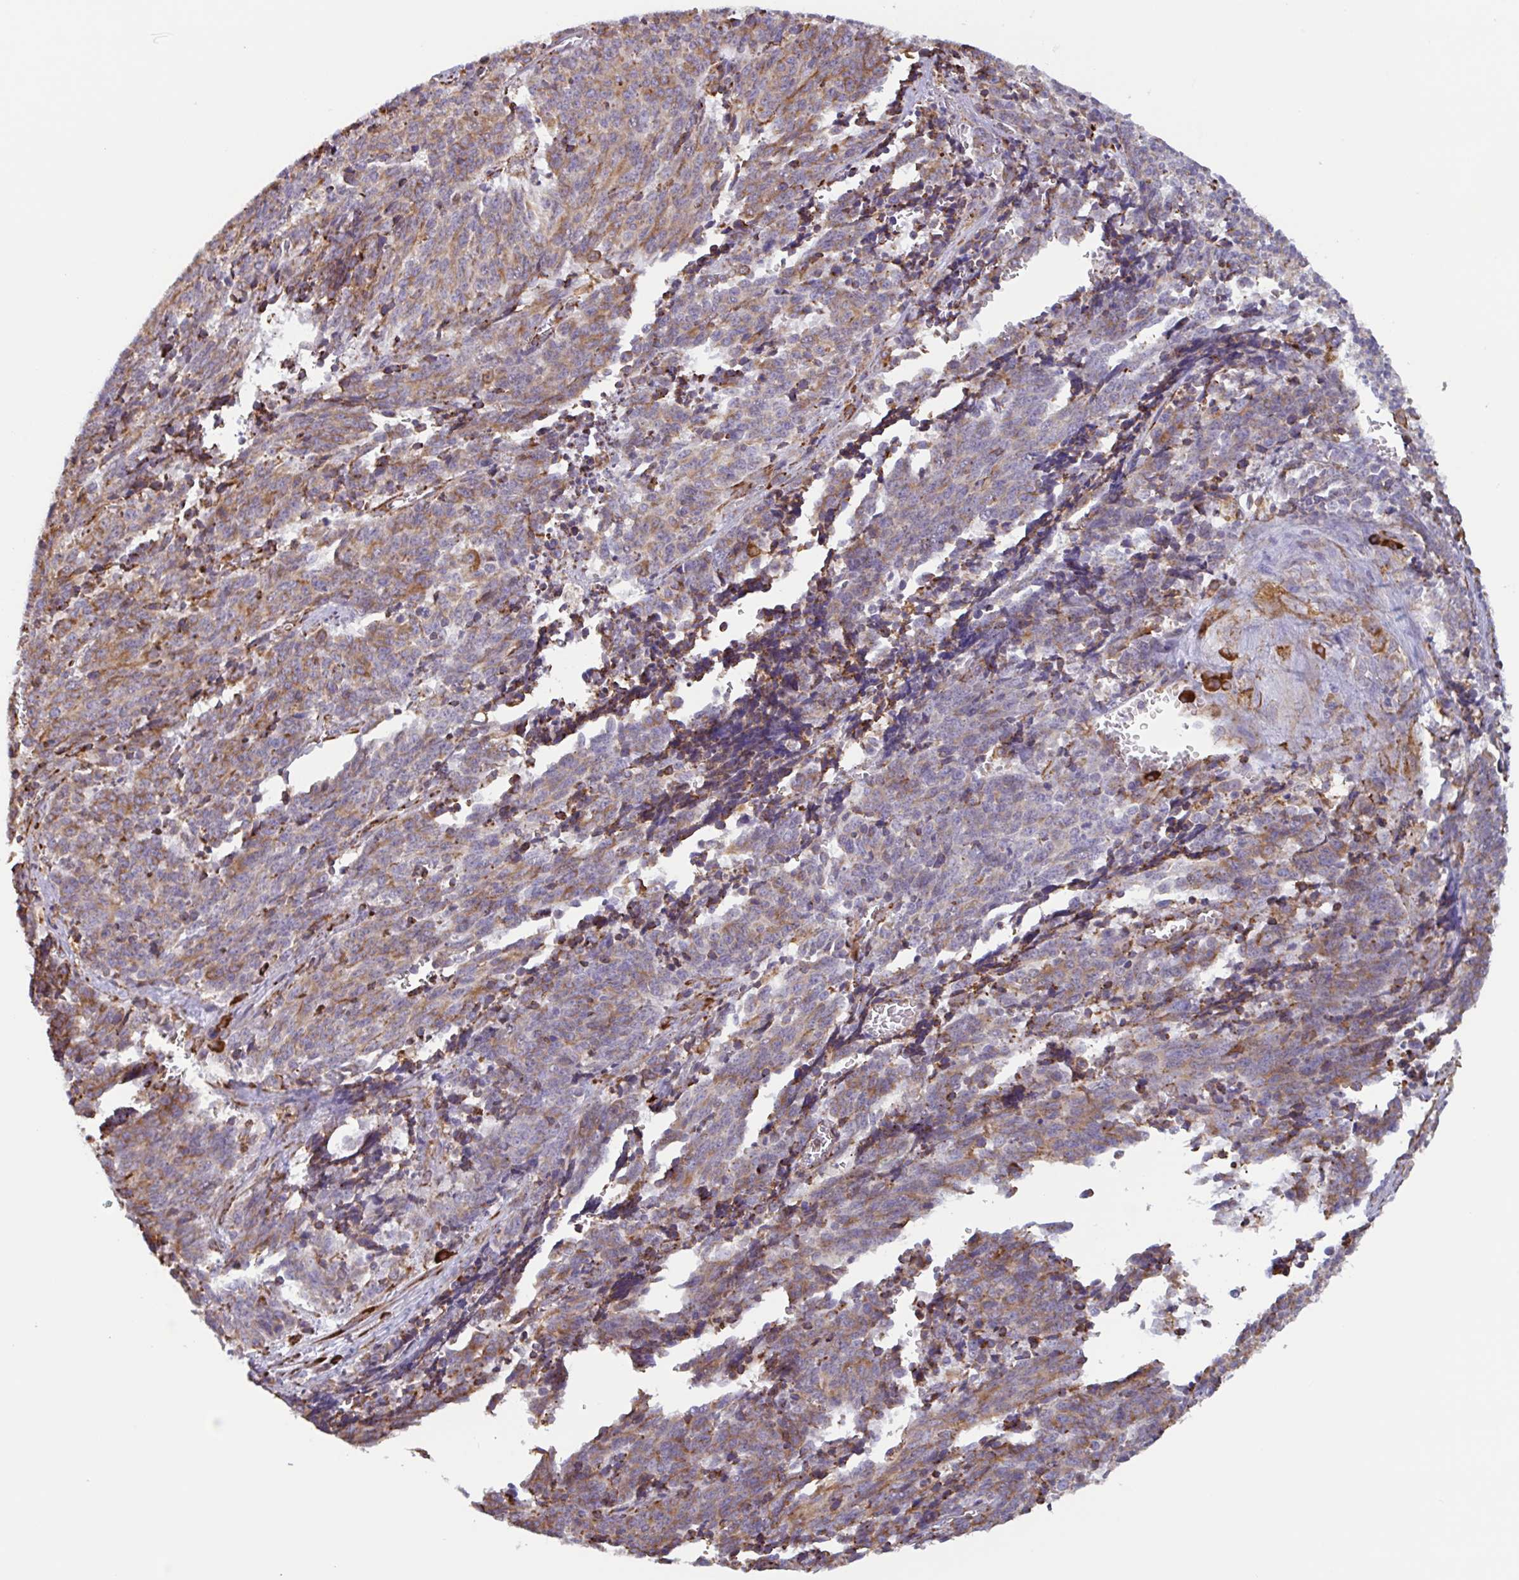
{"staining": {"intensity": "moderate", "quantity": "<25%", "location": "cytoplasmic/membranous"}, "tissue": "cervical cancer", "cell_type": "Tumor cells", "image_type": "cancer", "snomed": [{"axis": "morphology", "description": "Squamous cell carcinoma, NOS"}, {"axis": "topography", "description": "Cervix"}], "caption": "The photomicrograph demonstrates immunohistochemical staining of cervical cancer. There is moderate cytoplasmic/membranous expression is present in approximately <25% of tumor cells.", "gene": "DOK4", "patient": {"sex": "female", "age": 29}}